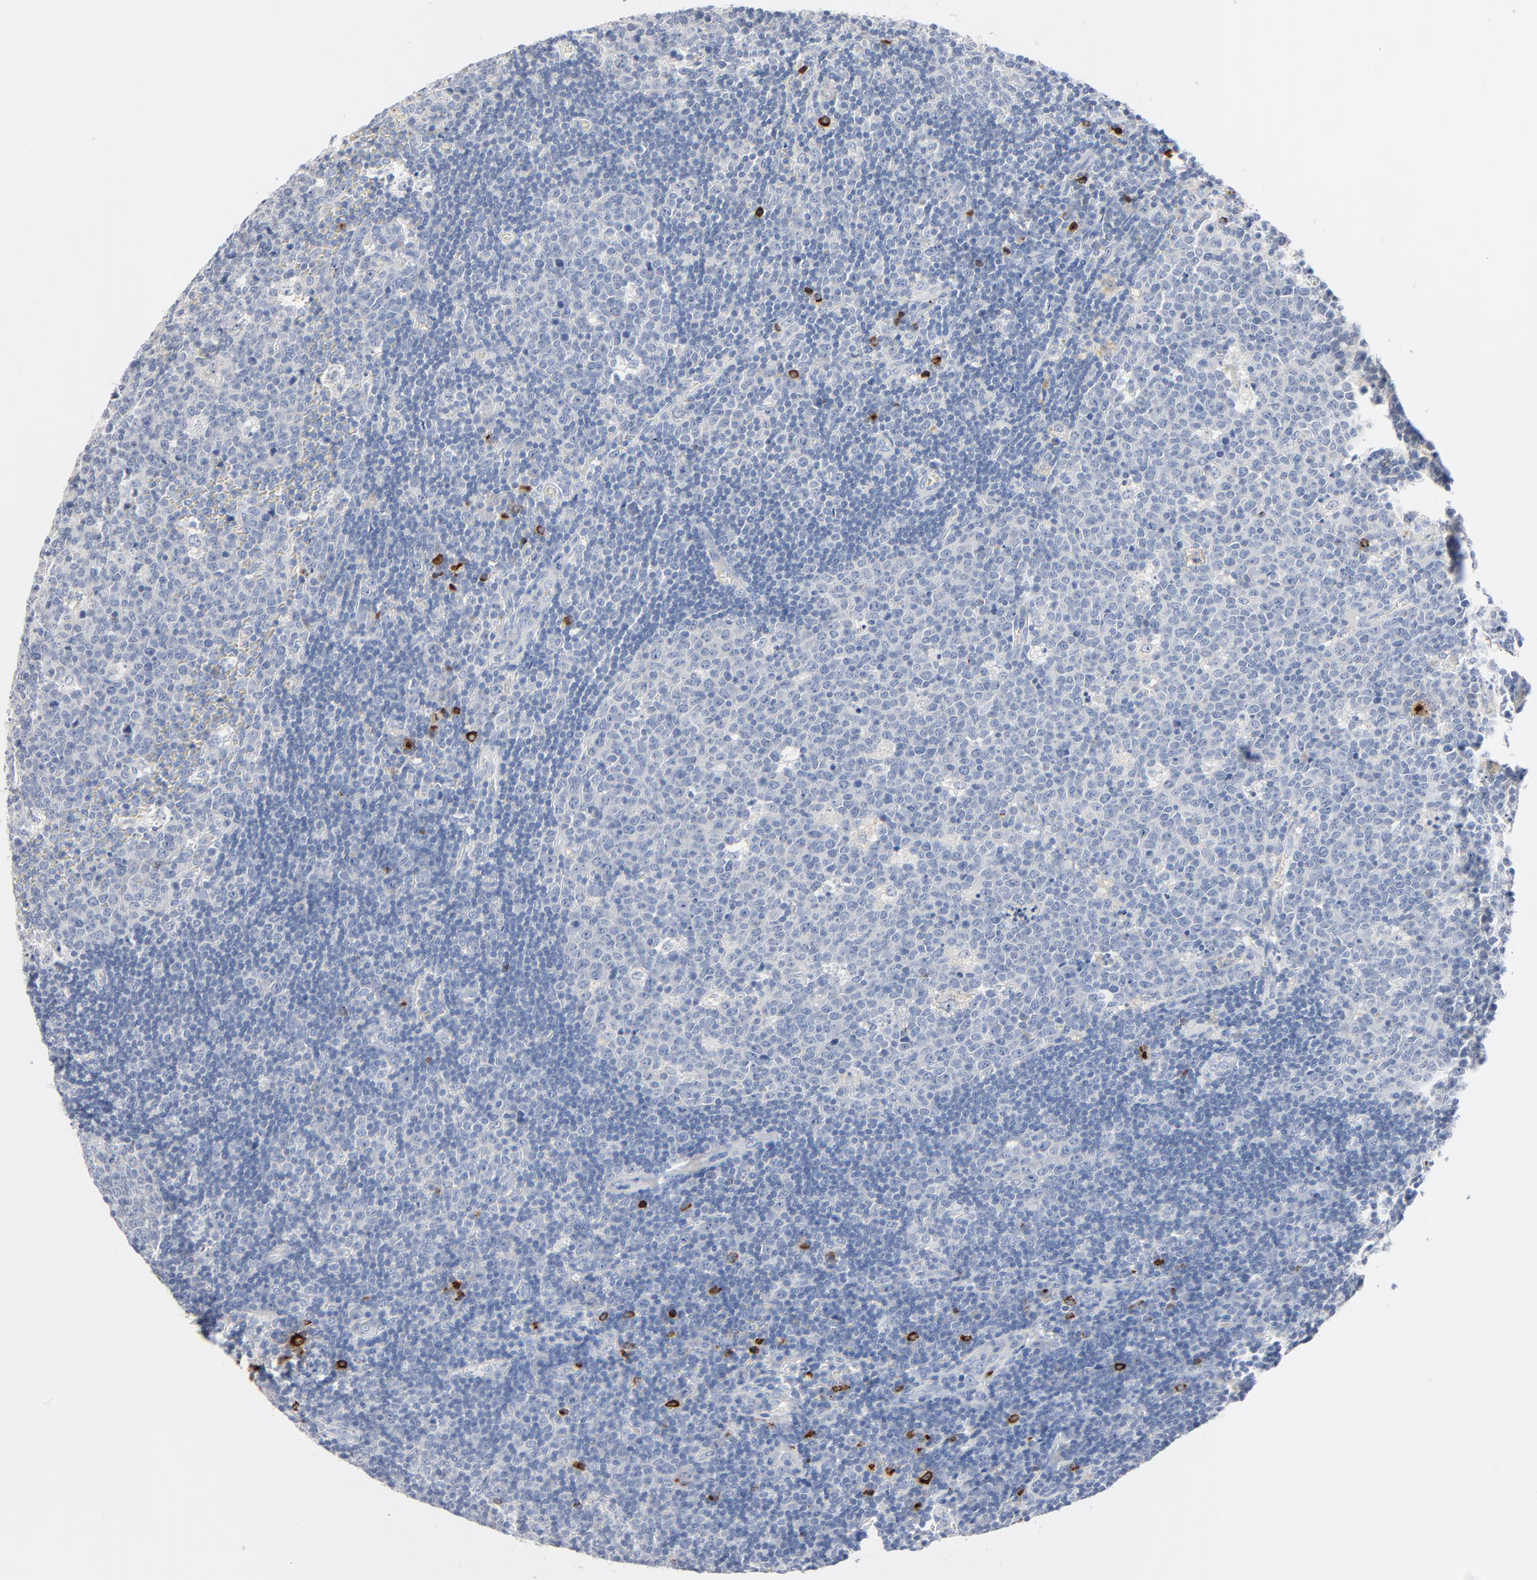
{"staining": {"intensity": "negative", "quantity": "none", "location": "none"}, "tissue": "lymph node", "cell_type": "Germinal center cells", "image_type": "normal", "snomed": [{"axis": "morphology", "description": "Normal tissue, NOS"}, {"axis": "topography", "description": "Lymph node"}, {"axis": "topography", "description": "Salivary gland"}], "caption": "The micrograph displays no significant expression in germinal center cells of lymph node.", "gene": "GZMB", "patient": {"sex": "male", "age": 8}}